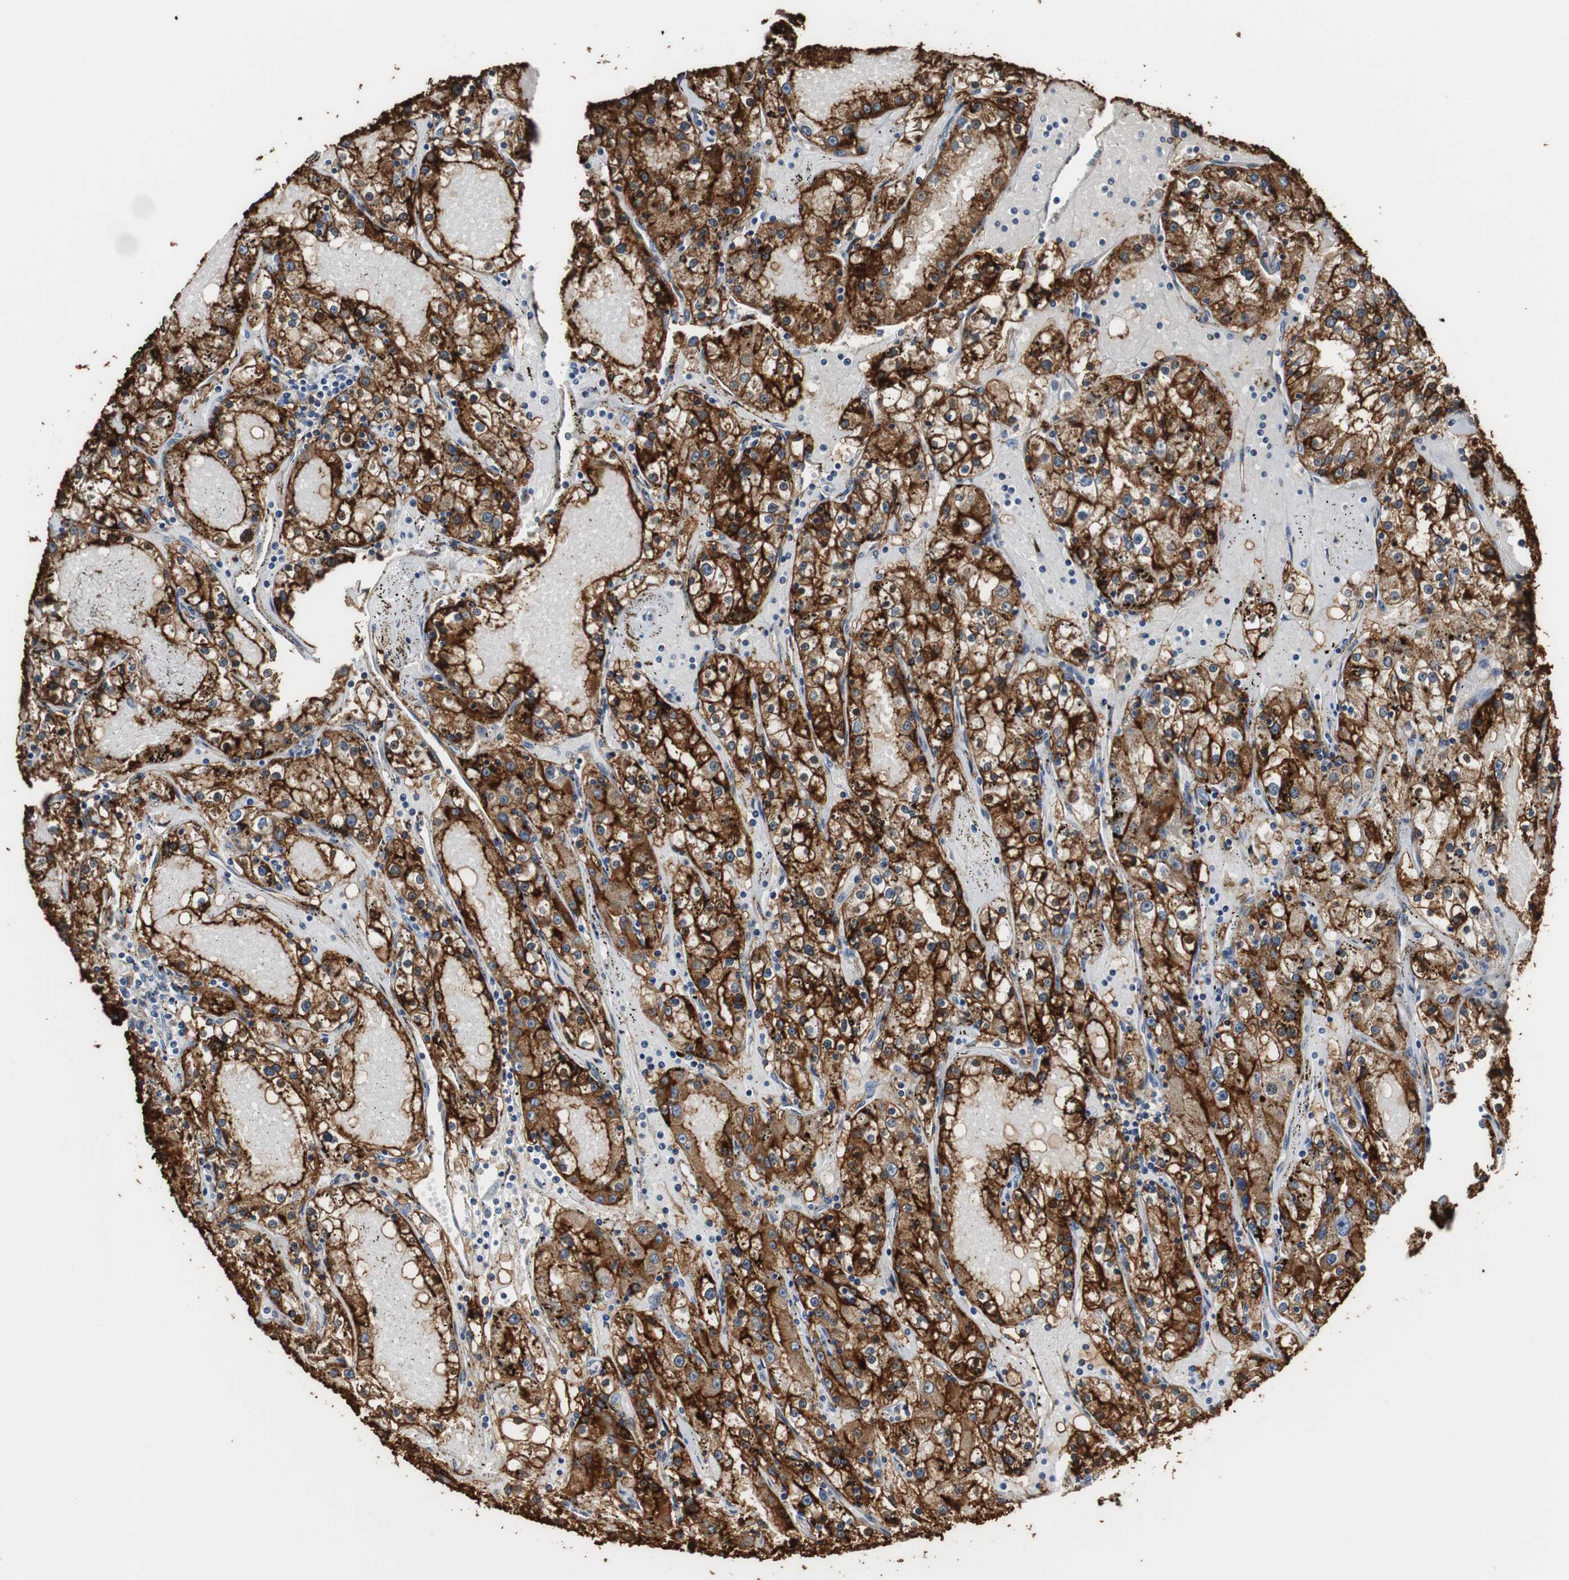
{"staining": {"intensity": "strong", "quantity": ">75%", "location": "cytoplasmic/membranous"}, "tissue": "renal cancer", "cell_type": "Tumor cells", "image_type": "cancer", "snomed": [{"axis": "morphology", "description": "Adenocarcinoma, NOS"}, {"axis": "topography", "description": "Kidney"}], "caption": "High-power microscopy captured an IHC micrograph of renal cancer (adenocarcinoma), revealing strong cytoplasmic/membranous positivity in about >75% of tumor cells.", "gene": "ANXA4", "patient": {"sex": "male", "age": 56}}